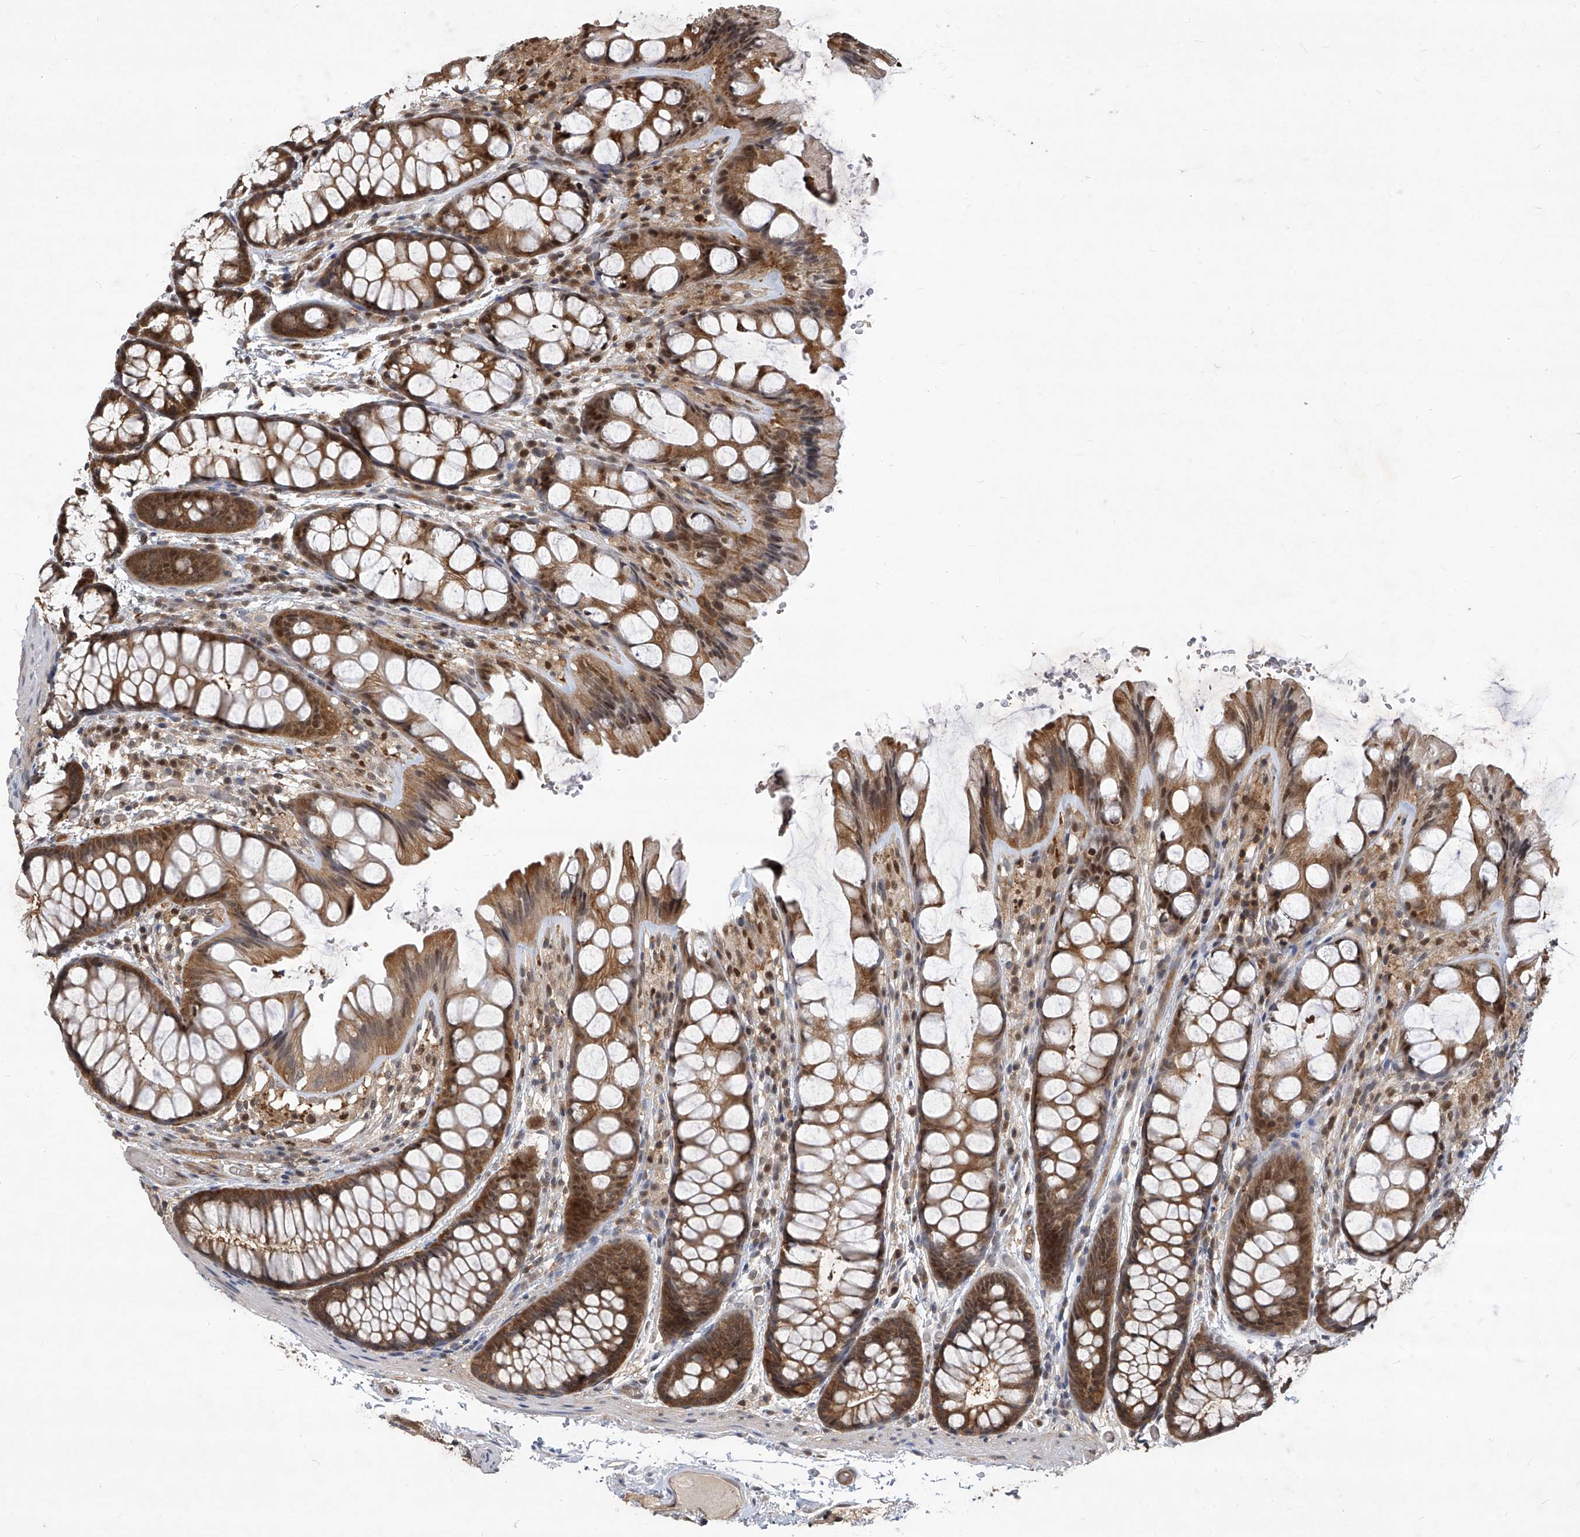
{"staining": {"intensity": "moderate", "quantity": ">75%", "location": "cytoplasmic/membranous"}, "tissue": "colon", "cell_type": "Endothelial cells", "image_type": "normal", "snomed": [{"axis": "morphology", "description": "Normal tissue, NOS"}, {"axis": "topography", "description": "Colon"}], "caption": "Protein expression by immunohistochemistry (IHC) demonstrates moderate cytoplasmic/membranous positivity in about >75% of endothelial cells in benign colon. (Brightfield microscopy of DAB IHC at high magnification).", "gene": "PSMB1", "patient": {"sex": "male", "age": 47}}